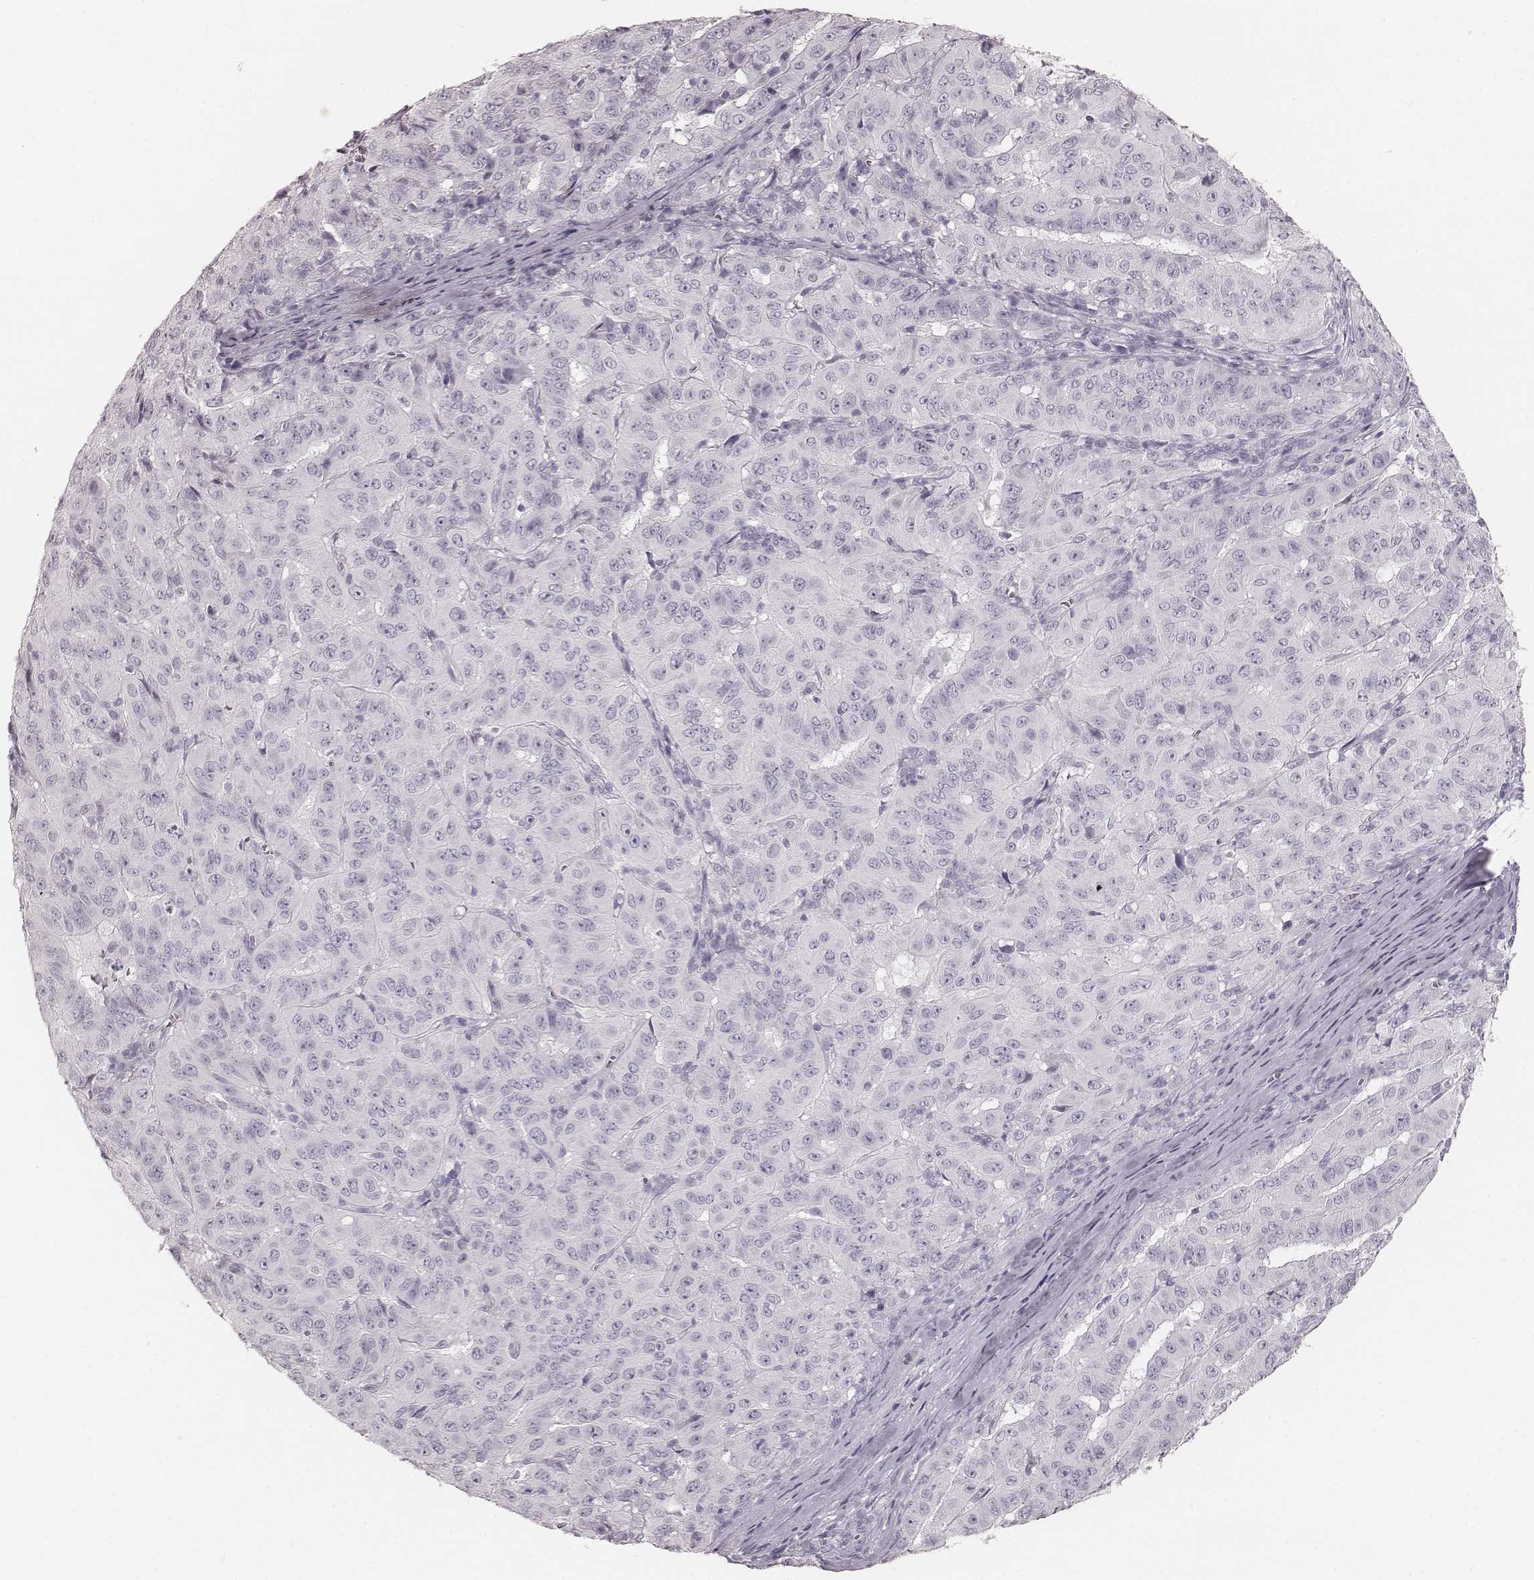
{"staining": {"intensity": "negative", "quantity": "none", "location": "none"}, "tissue": "pancreatic cancer", "cell_type": "Tumor cells", "image_type": "cancer", "snomed": [{"axis": "morphology", "description": "Adenocarcinoma, NOS"}, {"axis": "topography", "description": "Pancreas"}], "caption": "There is no significant expression in tumor cells of pancreatic cancer (adenocarcinoma). (DAB IHC with hematoxylin counter stain).", "gene": "KRT34", "patient": {"sex": "male", "age": 63}}